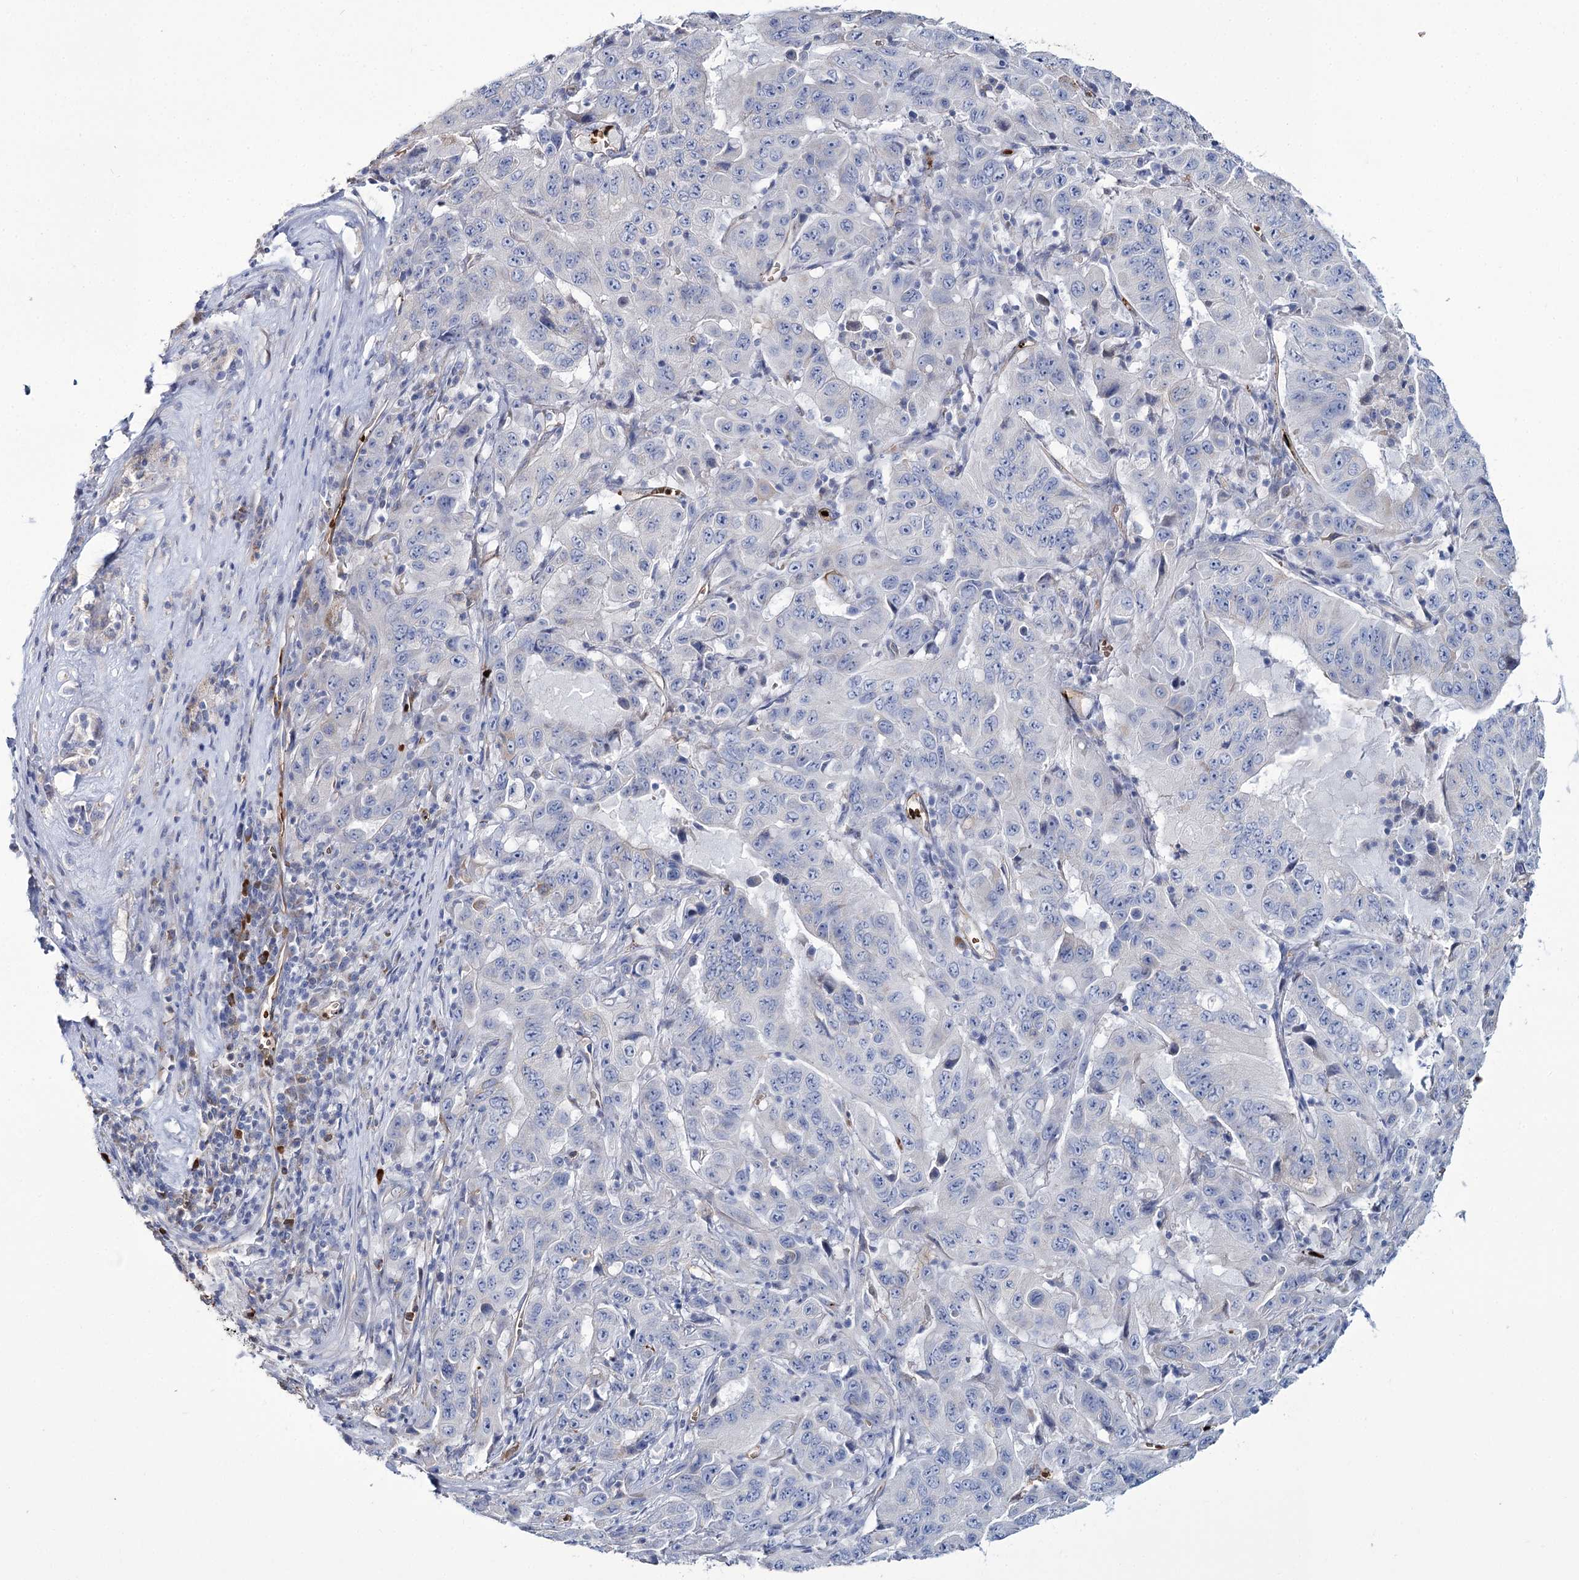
{"staining": {"intensity": "negative", "quantity": "none", "location": "none"}, "tissue": "pancreatic cancer", "cell_type": "Tumor cells", "image_type": "cancer", "snomed": [{"axis": "morphology", "description": "Adenocarcinoma, NOS"}, {"axis": "topography", "description": "Pancreas"}], "caption": "This histopathology image is of pancreatic cancer (adenocarcinoma) stained with IHC to label a protein in brown with the nuclei are counter-stained blue. There is no positivity in tumor cells. (DAB (3,3'-diaminobenzidine) immunohistochemistry, high magnification).", "gene": "GBF1", "patient": {"sex": "male", "age": 63}}